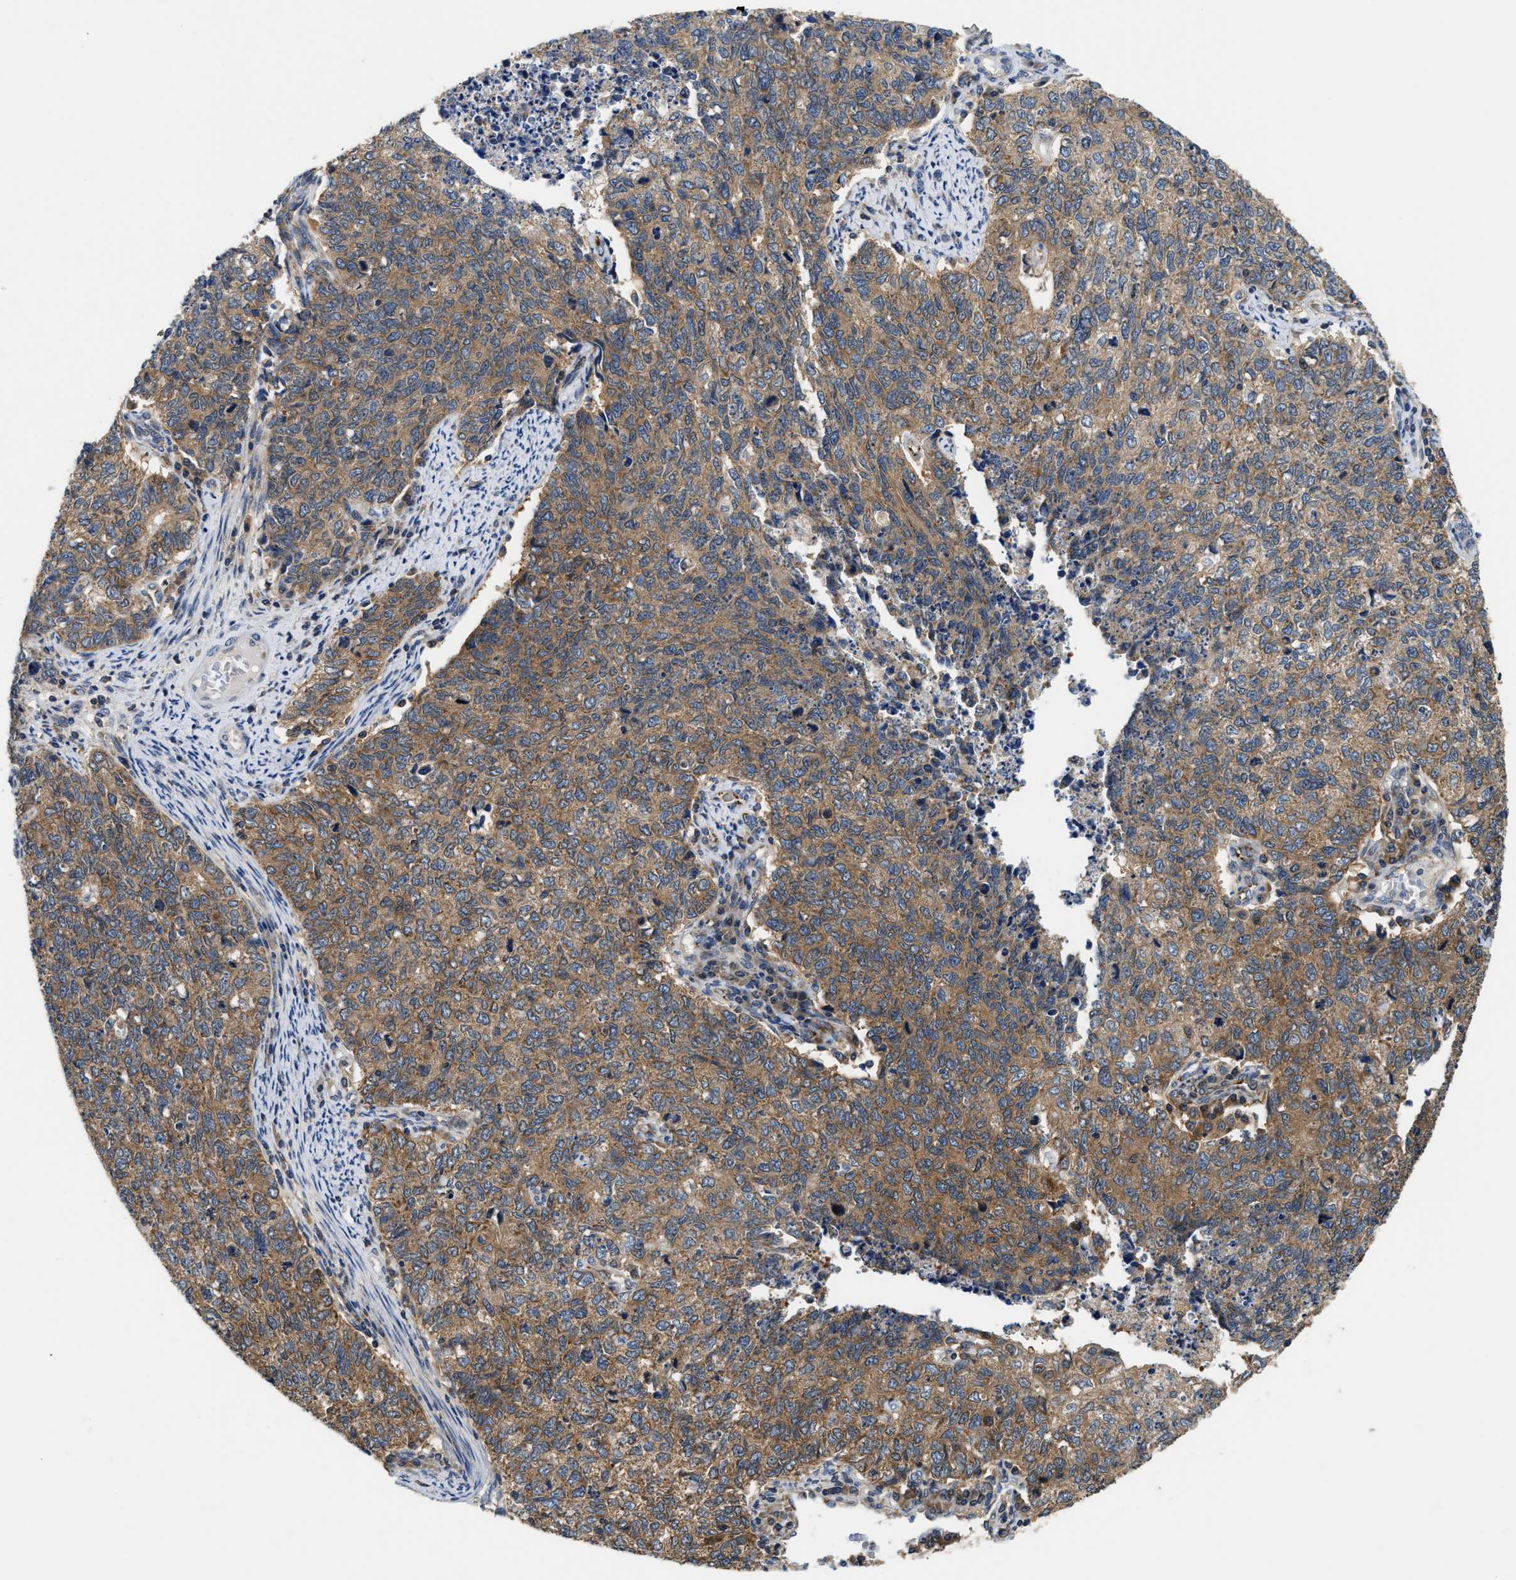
{"staining": {"intensity": "moderate", "quantity": ">75%", "location": "cytoplasmic/membranous"}, "tissue": "cervical cancer", "cell_type": "Tumor cells", "image_type": "cancer", "snomed": [{"axis": "morphology", "description": "Squamous cell carcinoma, NOS"}, {"axis": "topography", "description": "Cervix"}], "caption": "Immunohistochemistry staining of cervical cancer, which exhibits medium levels of moderate cytoplasmic/membranous positivity in about >75% of tumor cells indicating moderate cytoplasmic/membranous protein staining. The staining was performed using DAB (3,3'-diaminobenzidine) (brown) for protein detection and nuclei were counterstained in hematoxylin (blue).", "gene": "CCM2", "patient": {"sex": "female", "age": 63}}